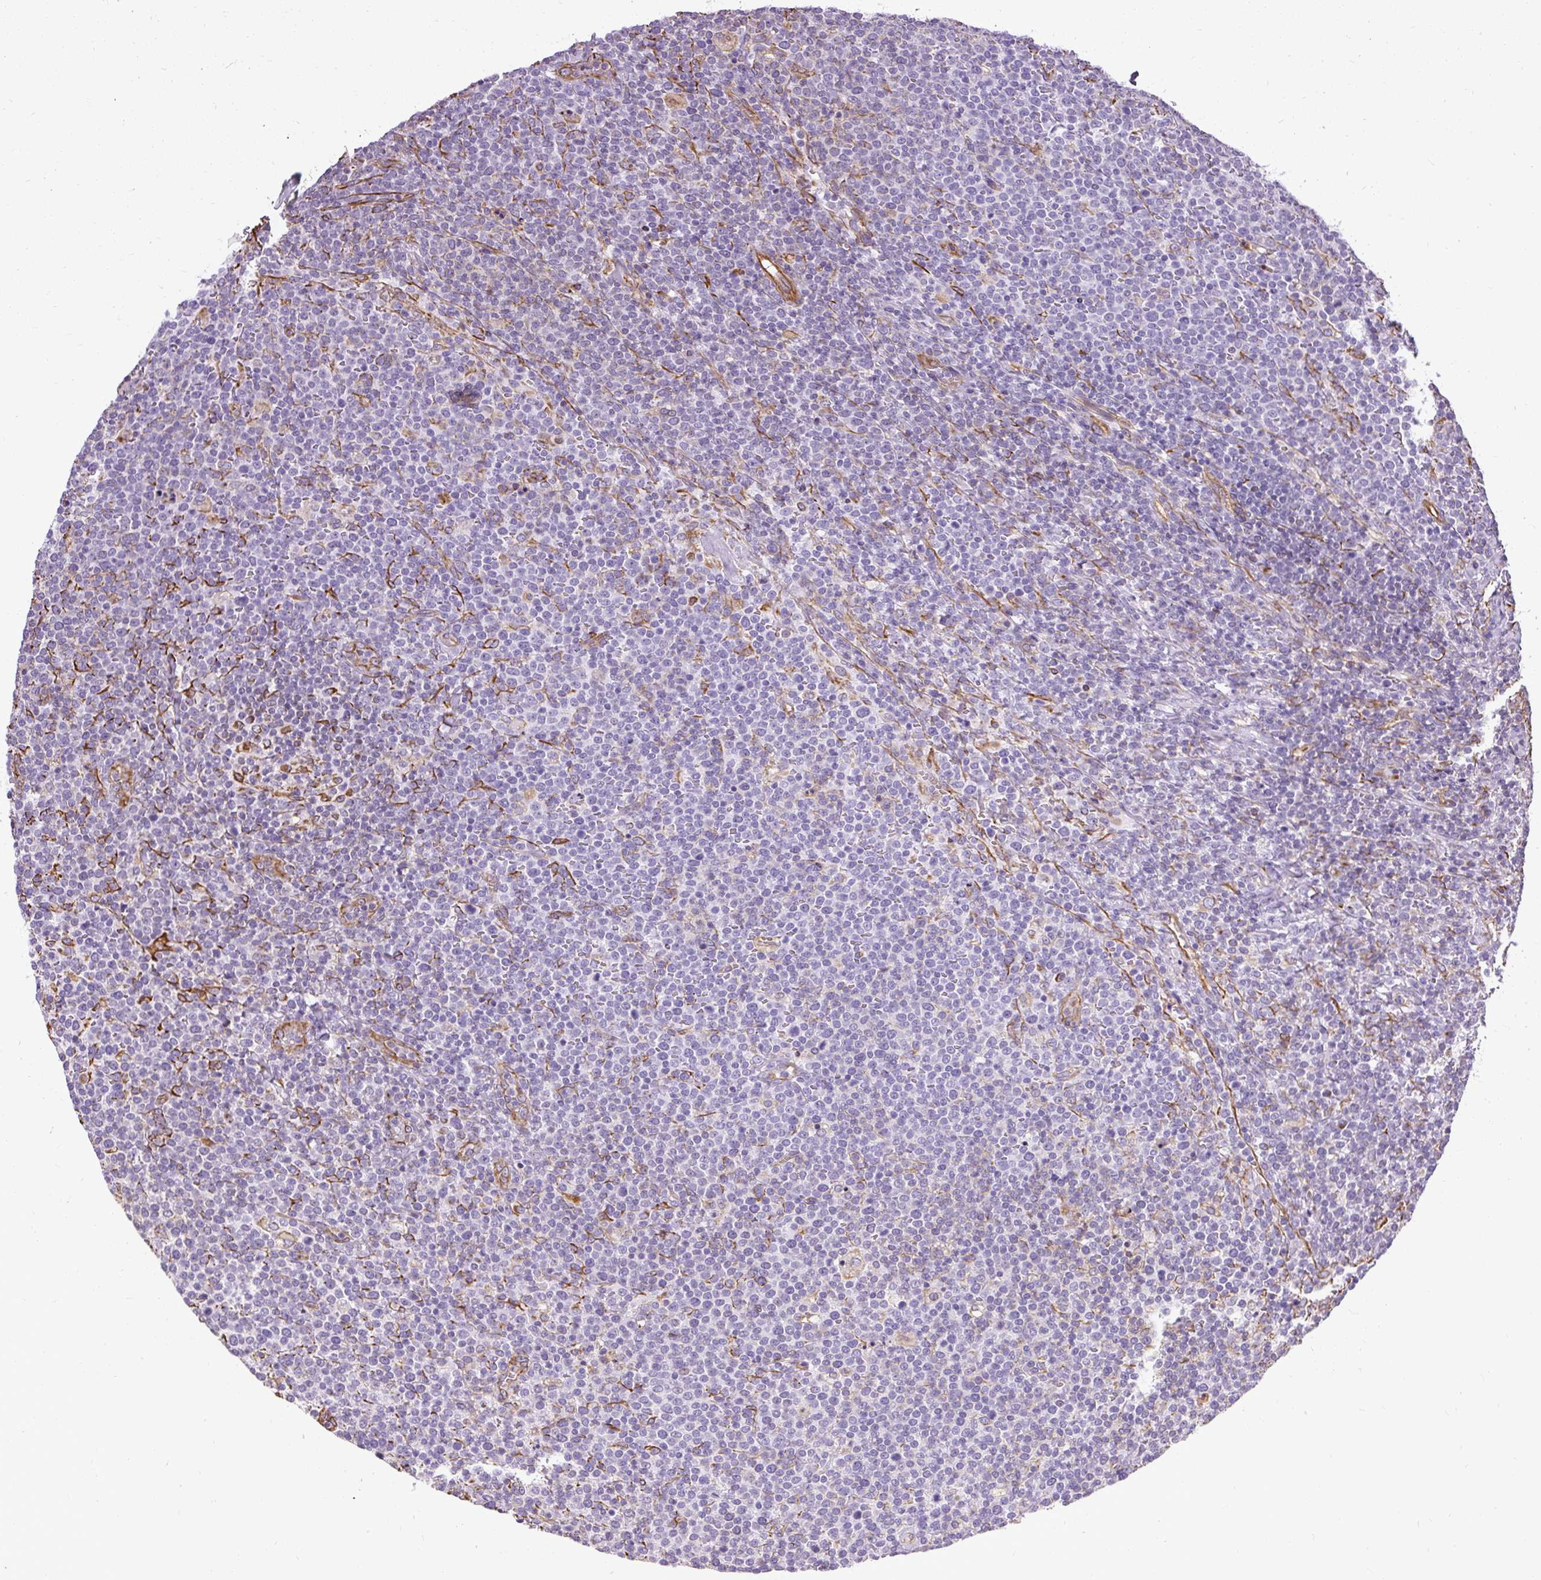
{"staining": {"intensity": "negative", "quantity": "none", "location": "none"}, "tissue": "lymphoma", "cell_type": "Tumor cells", "image_type": "cancer", "snomed": [{"axis": "morphology", "description": "Malignant lymphoma, non-Hodgkin's type, High grade"}, {"axis": "topography", "description": "Lymph node"}], "caption": "Immunohistochemistry (IHC) histopathology image of neoplastic tissue: malignant lymphoma, non-Hodgkin's type (high-grade) stained with DAB displays no significant protein expression in tumor cells.", "gene": "PLS1", "patient": {"sex": "male", "age": 61}}